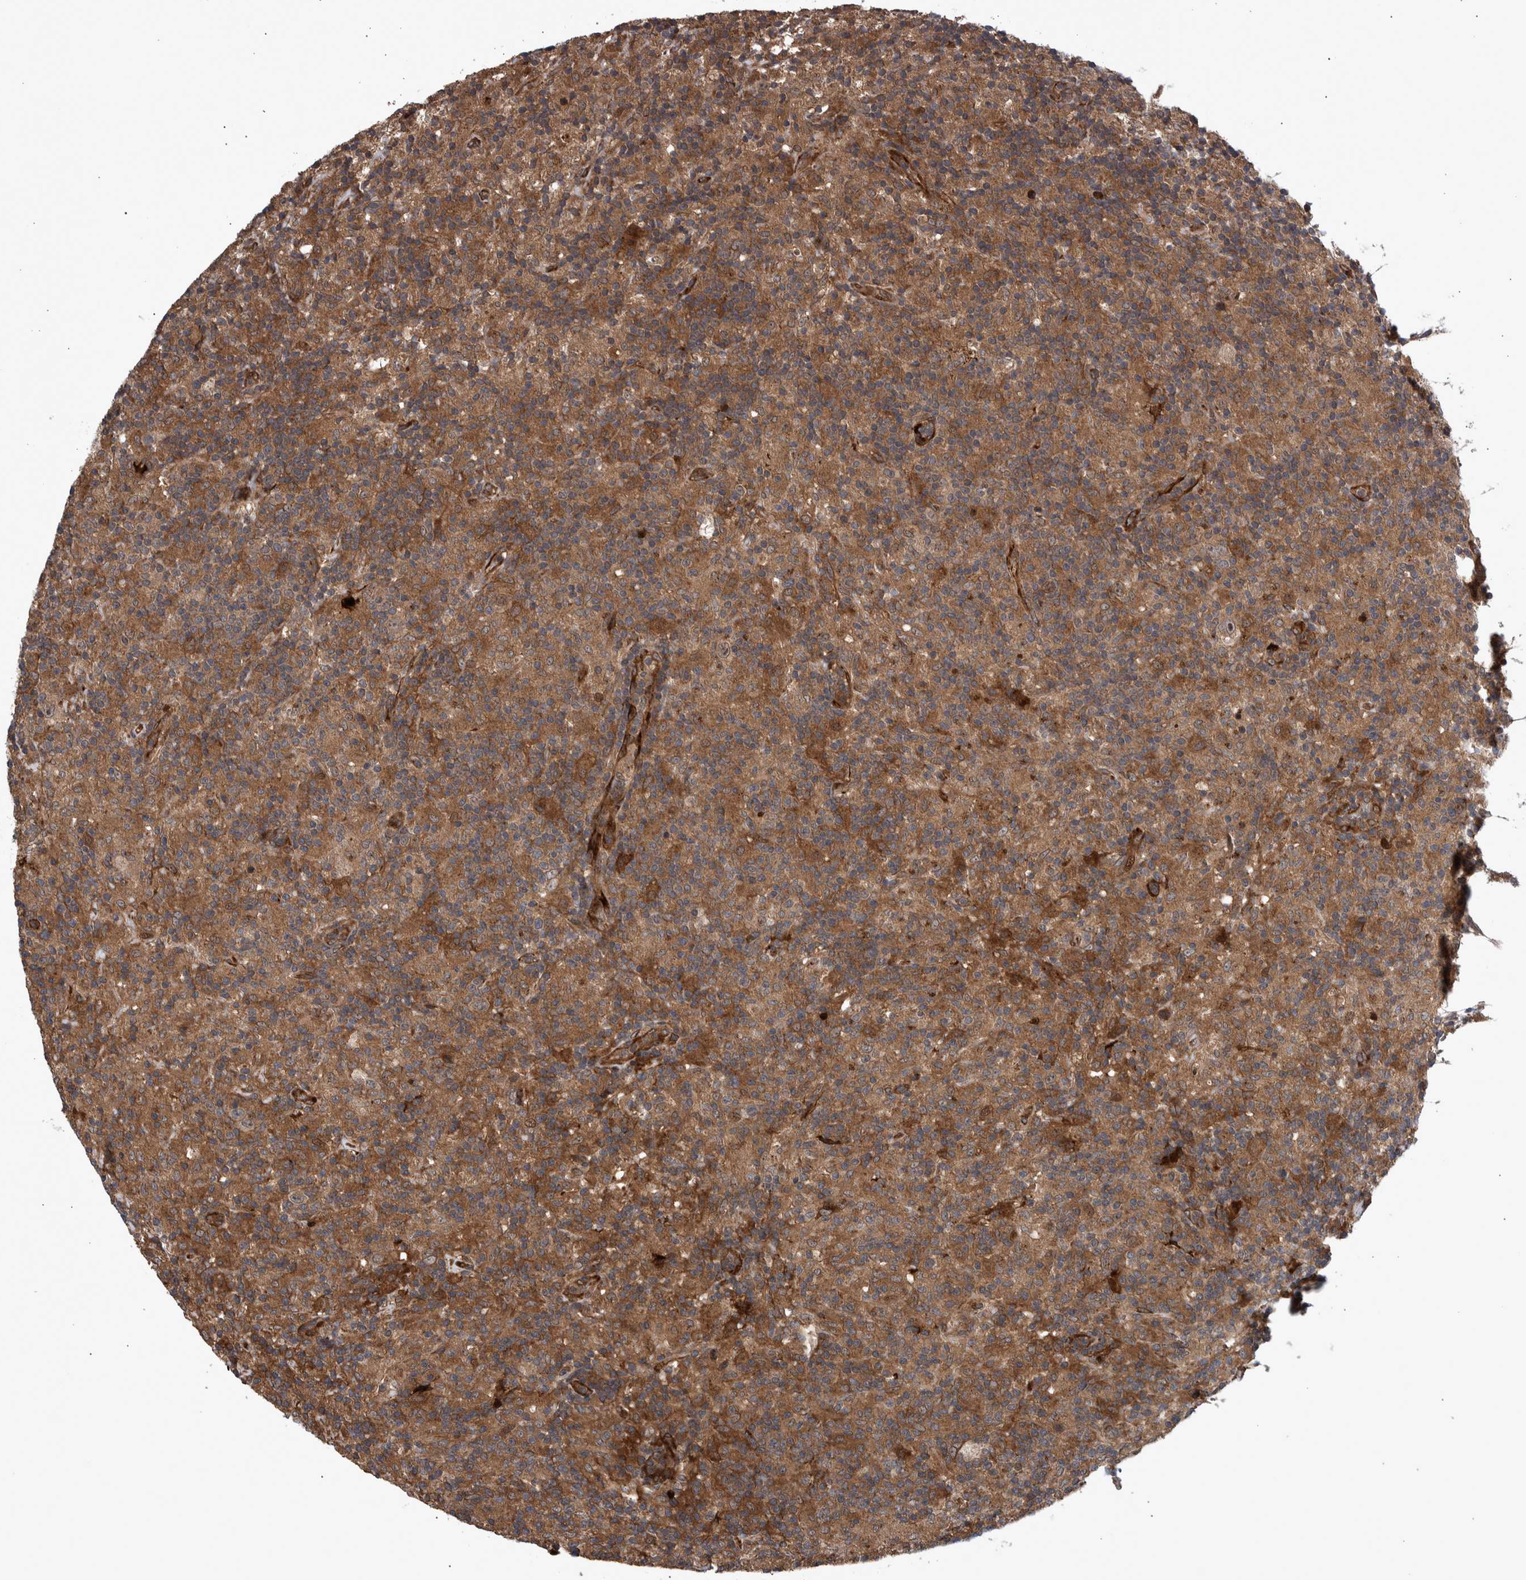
{"staining": {"intensity": "weak", "quantity": ">75%", "location": "cytoplasmic/membranous"}, "tissue": "lymphoma", "cell_type": "Tumor cells", "image_type": "cancer", "snomed": [{"axis": "morphology", "description": "Hodgkin's disease, NOS"}, {"axis": "topography", "description": "Lymph node"}], "caption": "Approximately >75% of tumor cells in Hodgkin's disease demonstrate weak cytoplasmic/membranous protein expression as visualized by brown immunohistochemical staining.", "gene": "SHISA6", "patient": {"sex": "male", "age": 70}}